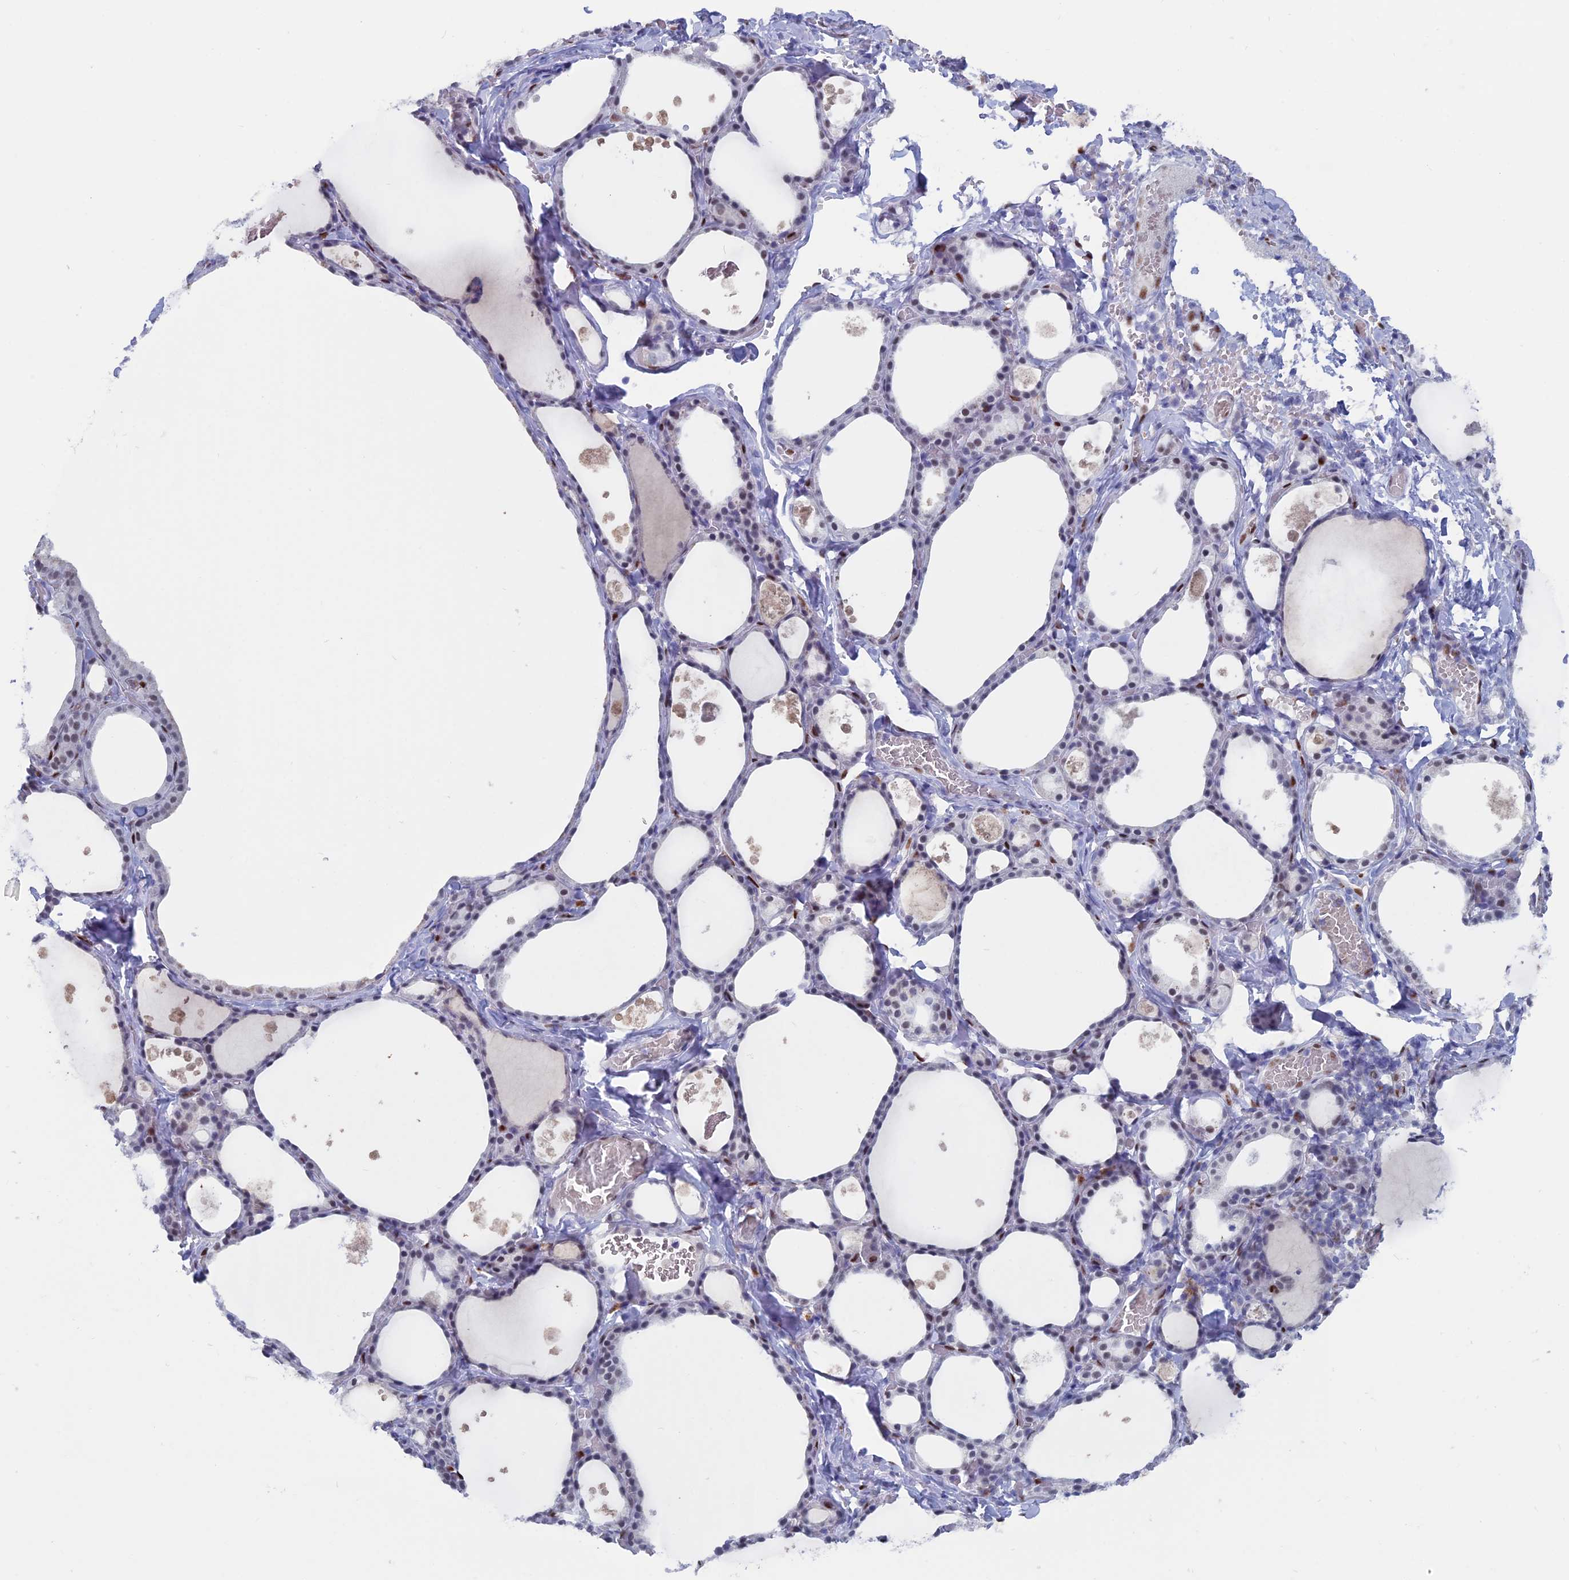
{"staining": {"intensity": "weak", "quantity": "<25%", "location": "nuclear"}, "tissue": "thyroid gland", "cell_type": "Glandular cells", "image_type": "normal", "snomed": [{"axis": "morphology", "description": "Normal tissue, NOS"}, {"axis": "topography", "description": "Thyroid gland"}], "caption": "An immunohistochemistry photomicrograph of unremarkable thyroid gland is shown. There is no staining in glandular cells of thyroid gland.", "gene": "NOL4L", "patient": {"sex": "male", "age": 56}}